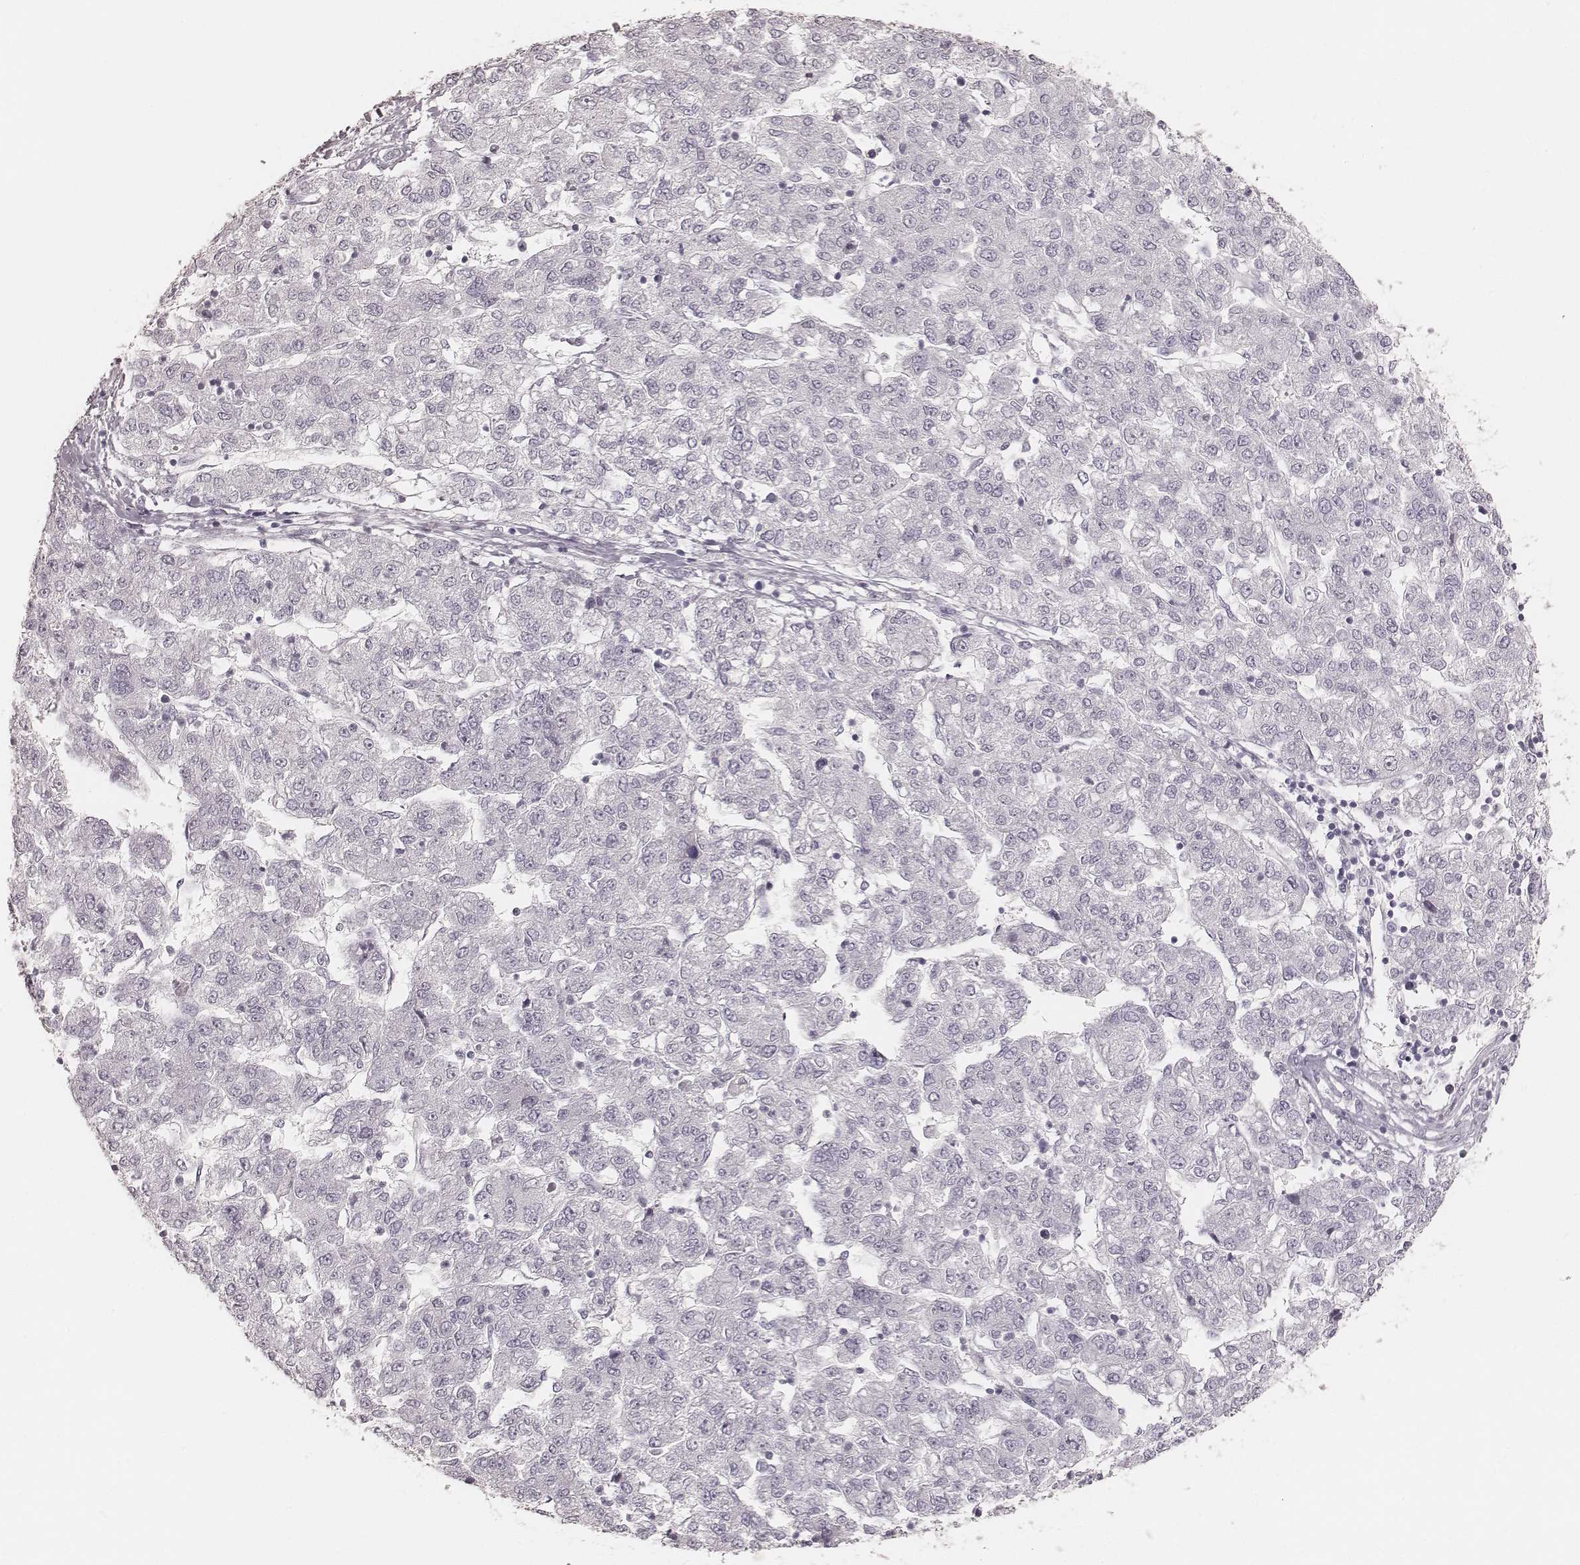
{"staining": {"intensity": "negative", "quantity": "none", "location": "none"}, "tissue": "liver cancer", "cell_type": "Tumor cells", "image_type": "cancer", "snomed": [{"axis": "morphology", "description": "Carcinoma, Hepatocellular, NOS"}, {"axis": "topography", "description": "Liver"}], "caption": "Immunohistochemistry image of neoplastic tissue: liver cancer (hepatocellular carcinoma) stained with DAB demonstrates no significant protein positivity in tumor cells.", "gene": "KRT26", "patient": {"sex": "male", "age": 56}}